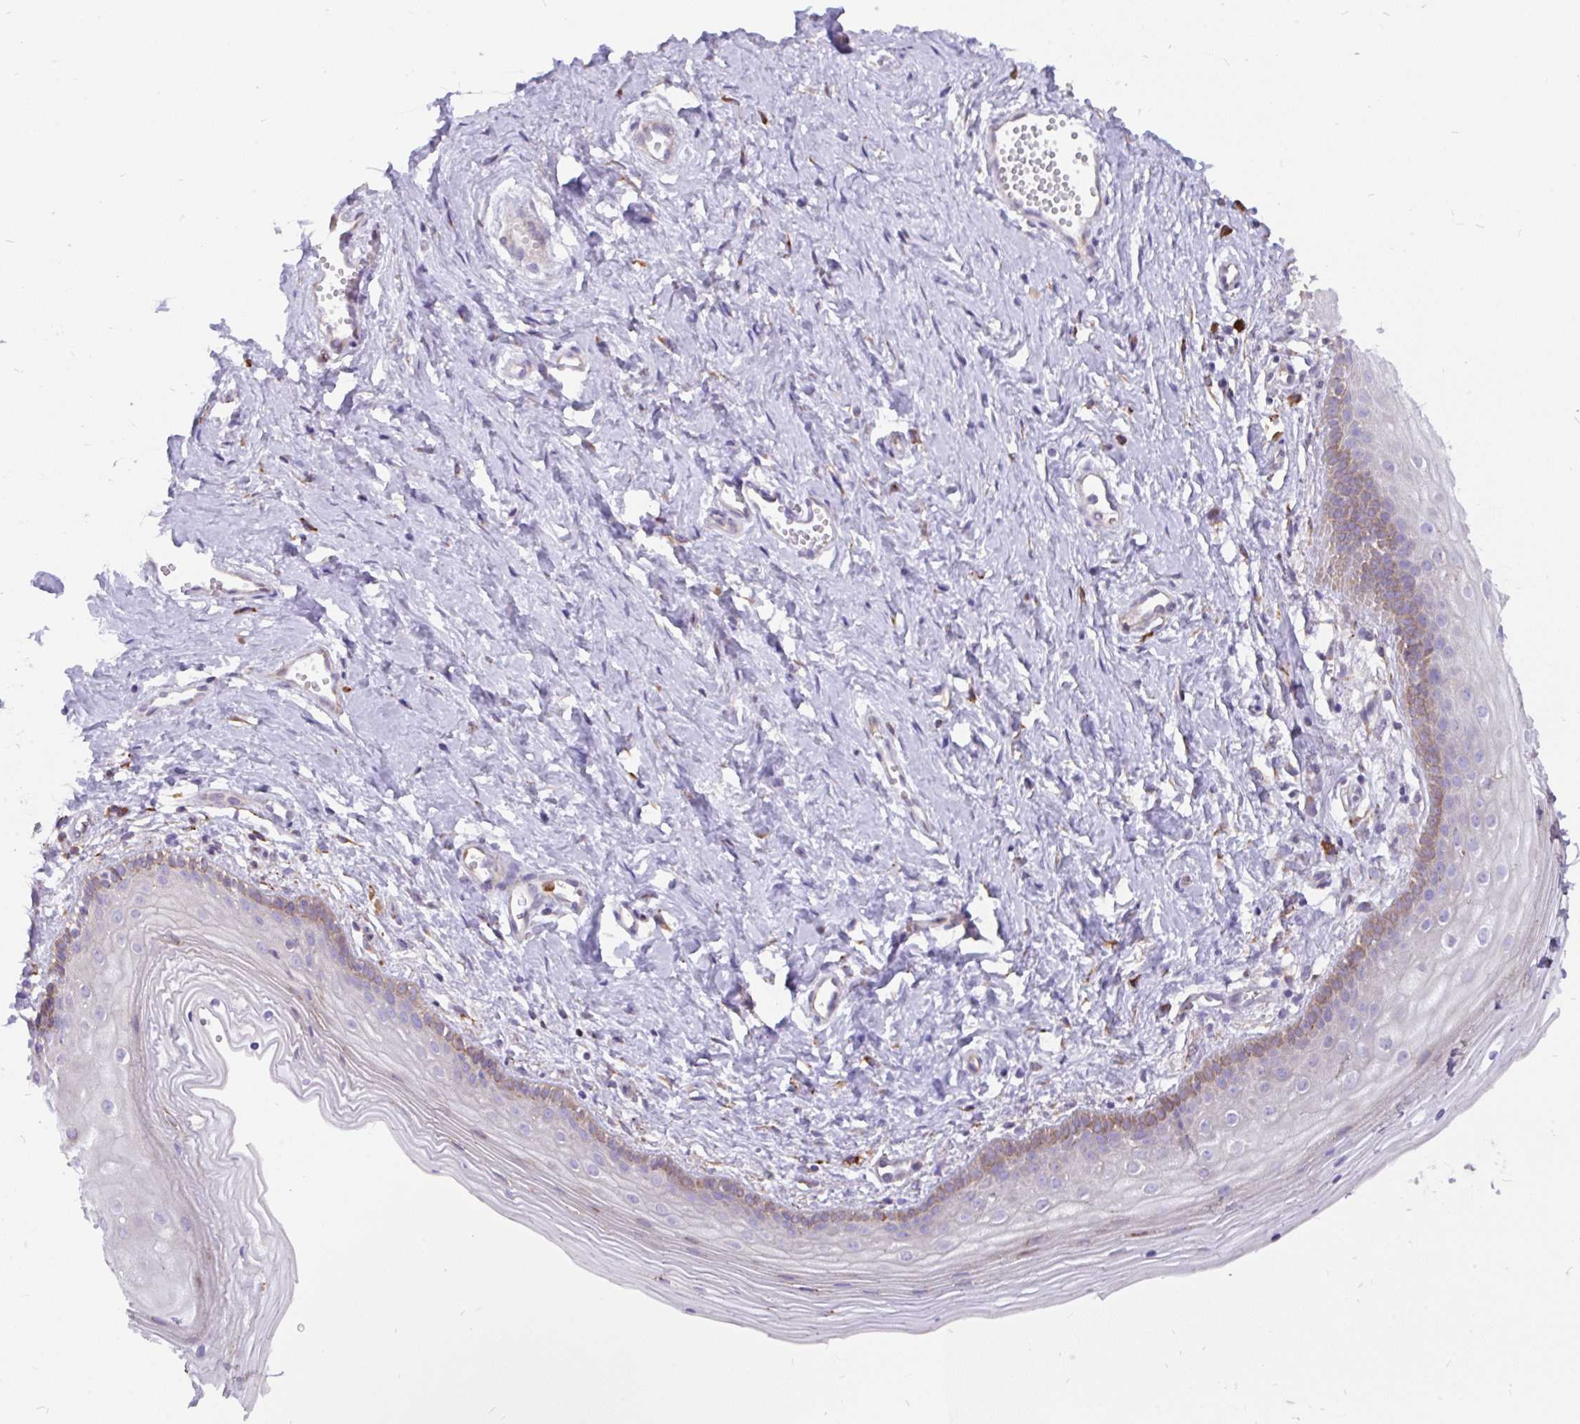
{"staining": {"intensity": "moderate", "quantity": "25%-75%", "location": "cytoplasmic/membranous"}, "tissue": "vagina", "cell_type": "Squamous epithelial cells", "image_type": "normal", "snomed": [{"axis": "morphology", "description": "Normal tissue, NOS"}, {"axis": "topography", "description": "Vagina"}], "caption": "Immunohistochemistry staining of unremarkable vagina, which shows medium levels of moderate cytoplasmic/membranous staining in about 25%-75% of squamous epithelial cells indicating moderate cytoplasmic/membranous protein expression. The staining was performed using DAB (3,3'-diaminobenzidine) (brown) for protein detection and nuclei were counterstained in hematoxylin (blue).", "gene": "EML5", "patient": {"sex": "female", "age": 38}}